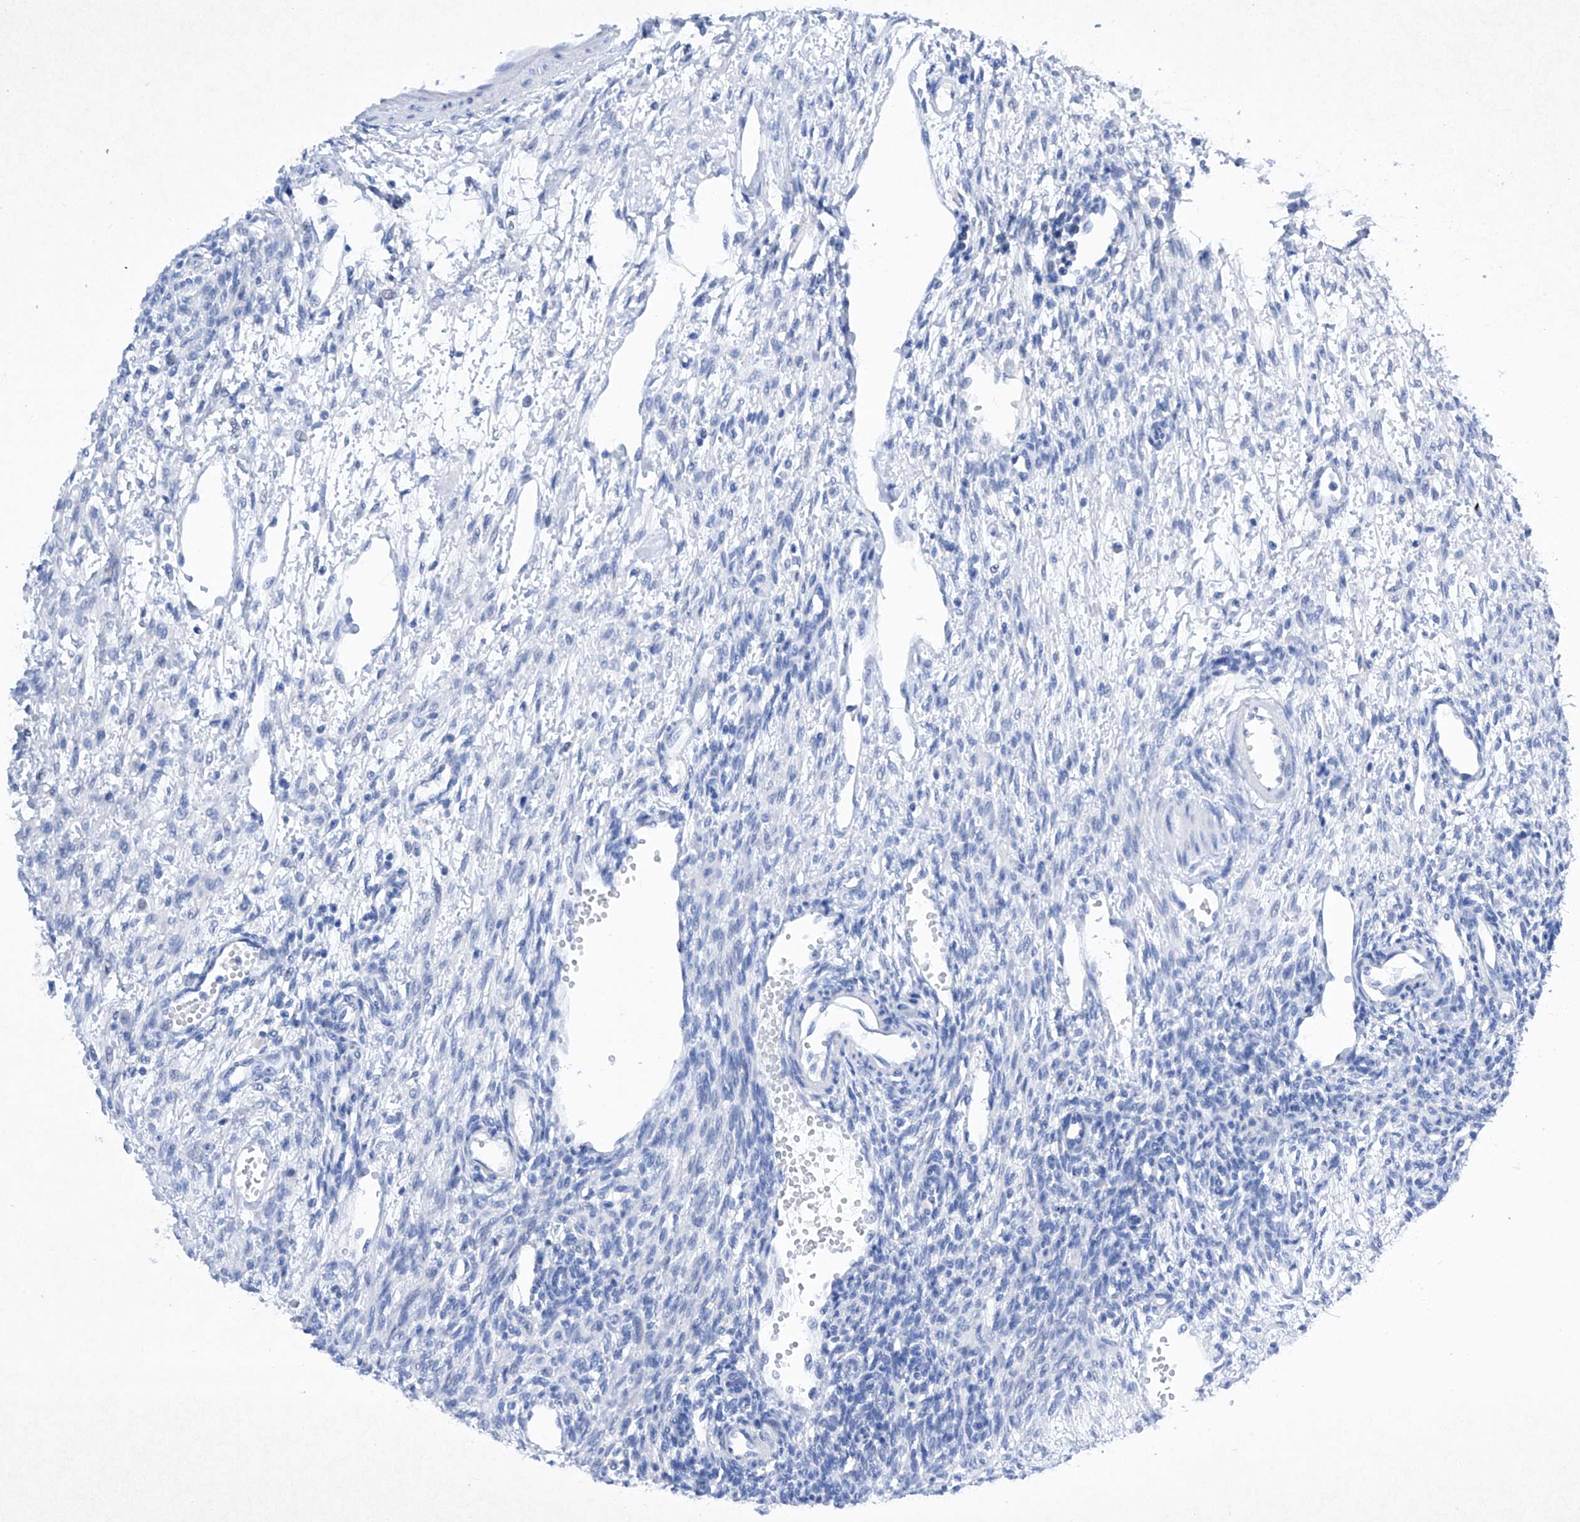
{"staining": {"intensity": "negative", "quantity": "none", "location": "none"}, "tissue": "ovary", "cell_type": "Follicle cells", "image_type": "normal", "snomed": [{"axis": "morphology", "description": "Normal tissue, NOS"}, {"axis": "morphology", "description": "Cyst, NOS"}, {"axis": "topography", "description": "Ovary"}], "caption": "Follicle cells are negative for brown protein staining in unremarkable ovary.", "gene": "BARX2", "patient": {"sex": "female", "age": 33}}